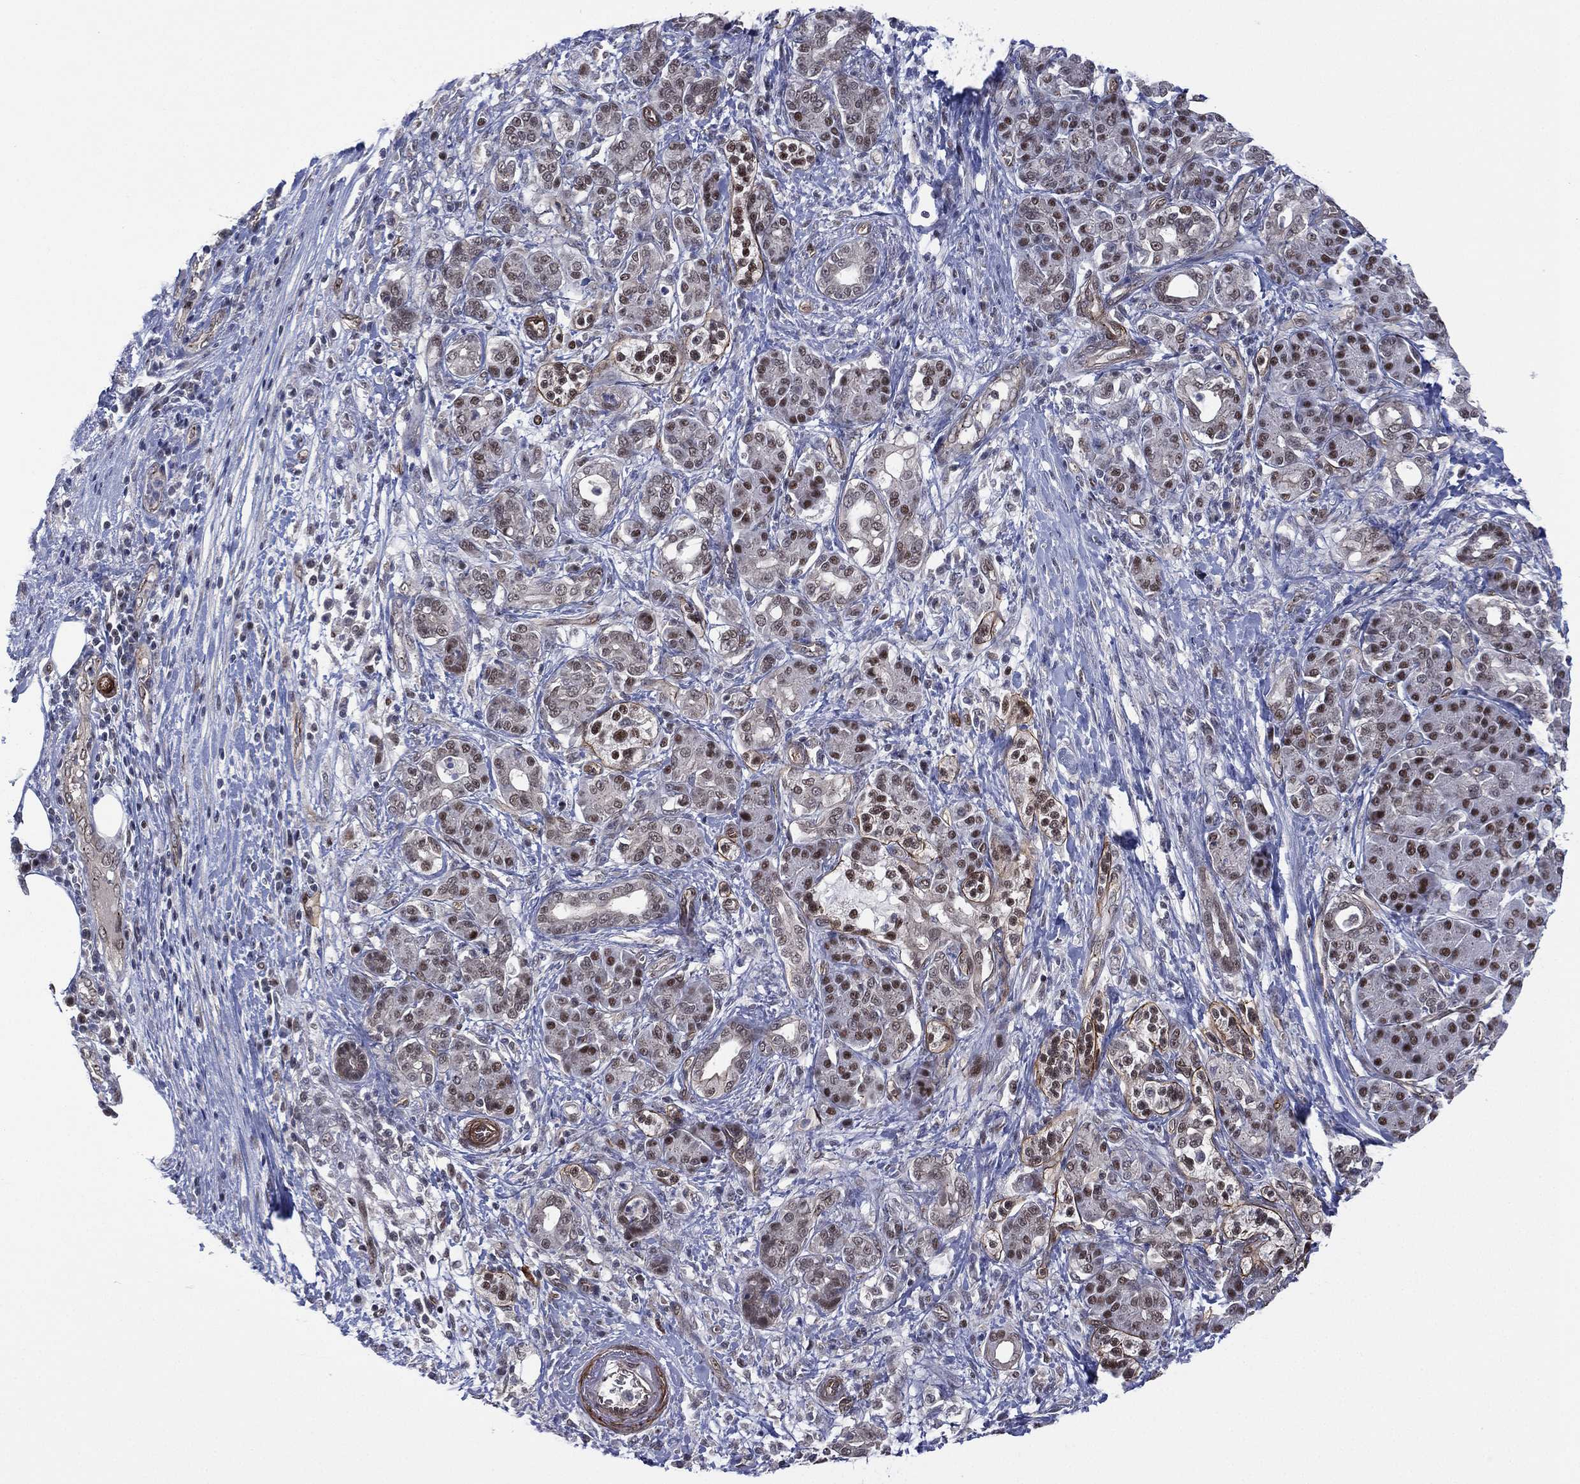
{"staining": {"intensity": "strong", "quantity": "25%-75%", "location": "nuclear"}, "tissue": "pancreatic cancer", "cell_type": "Tumor cells", "image_type": "cancer", "snomed": [{"axis": "morphology", "description": "Adenocarcinoma, NOS"}, {"axis": "topography", "description": "Pancreas"}], "caption": "Protein staining reveals strong nuclear positivity in about 25%-75% of tumor cells in pancreatic cancer (adenocarcinoma).", "gene": "GSE1", "patient": {"sex": "female", "age": 73}}